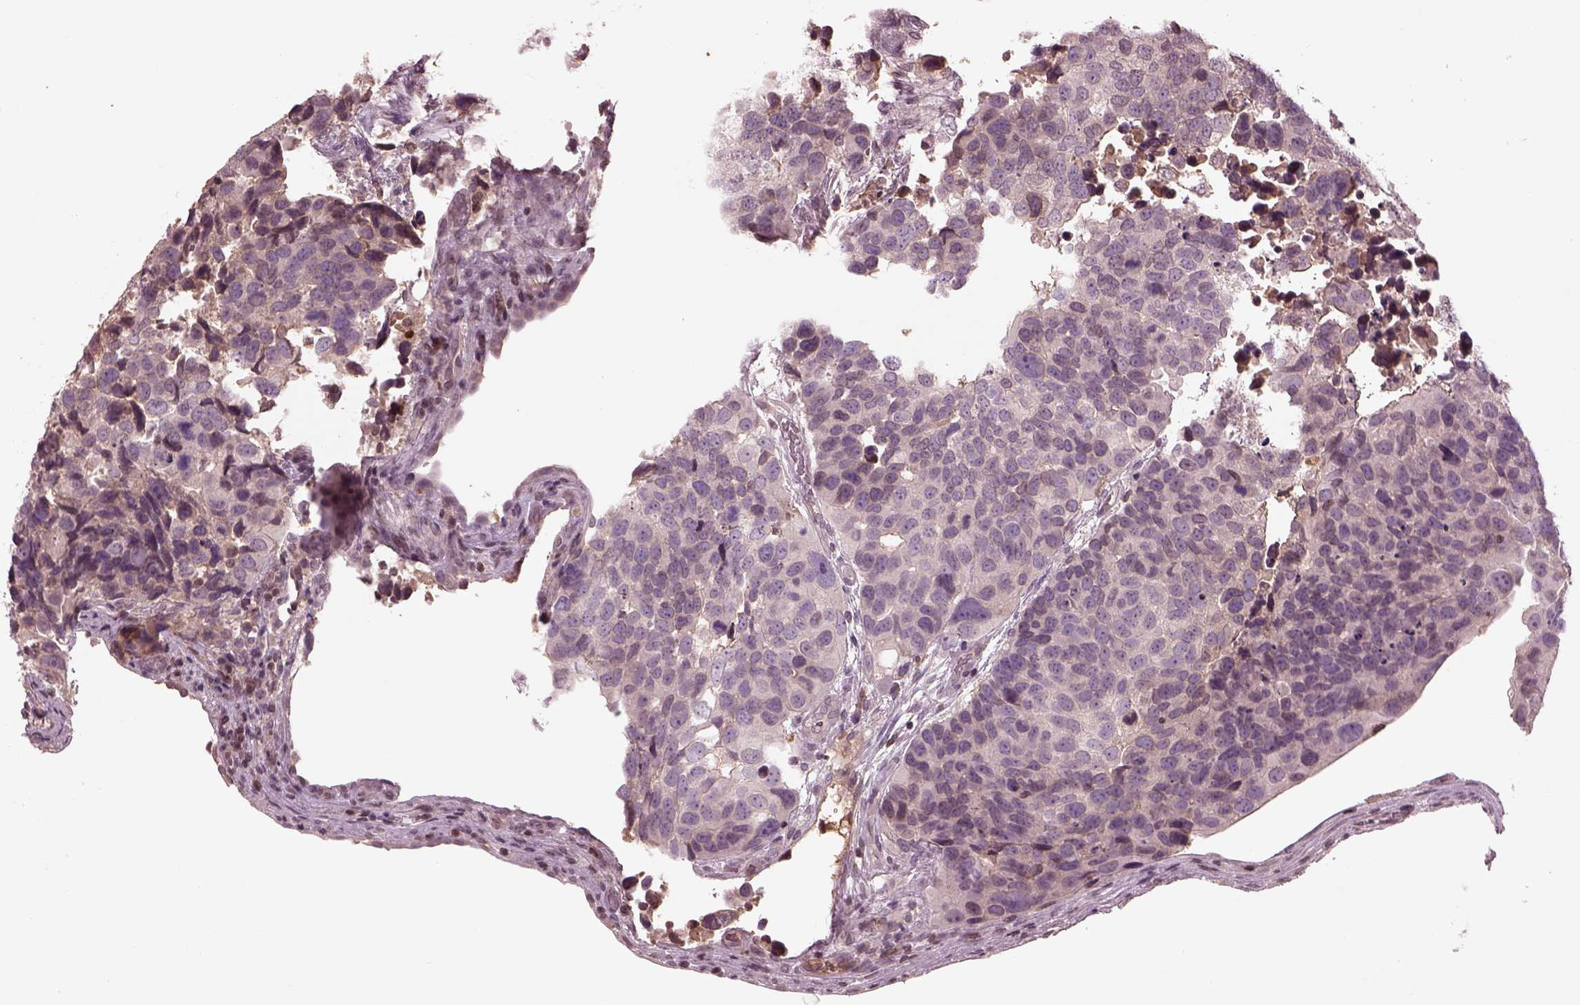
{"staining": {"intensity": "negative", "quantity": "none", "location": "none"}, "tissue": "urothelial cancer", "cell_type": "Tumor cells", "image_type": "cancer", "snomed": [{"axis": "morphology", "description": "Urothelial carcinoma, High grade"}, {"axis": "topography", "description": "Urinary bladder"}], "caption": "Immunohistochemistry histopathology image of human urothelial cancer stained for a protein (brown), which demonstrates no staining in tumor cells. (DAB (3,3'-diaminobenzidine) immunohistochemistry visualized using brightfield microscopy, high magnification).", "gene": "PTX4", "patient": {"sex": "male", "age": 60}}